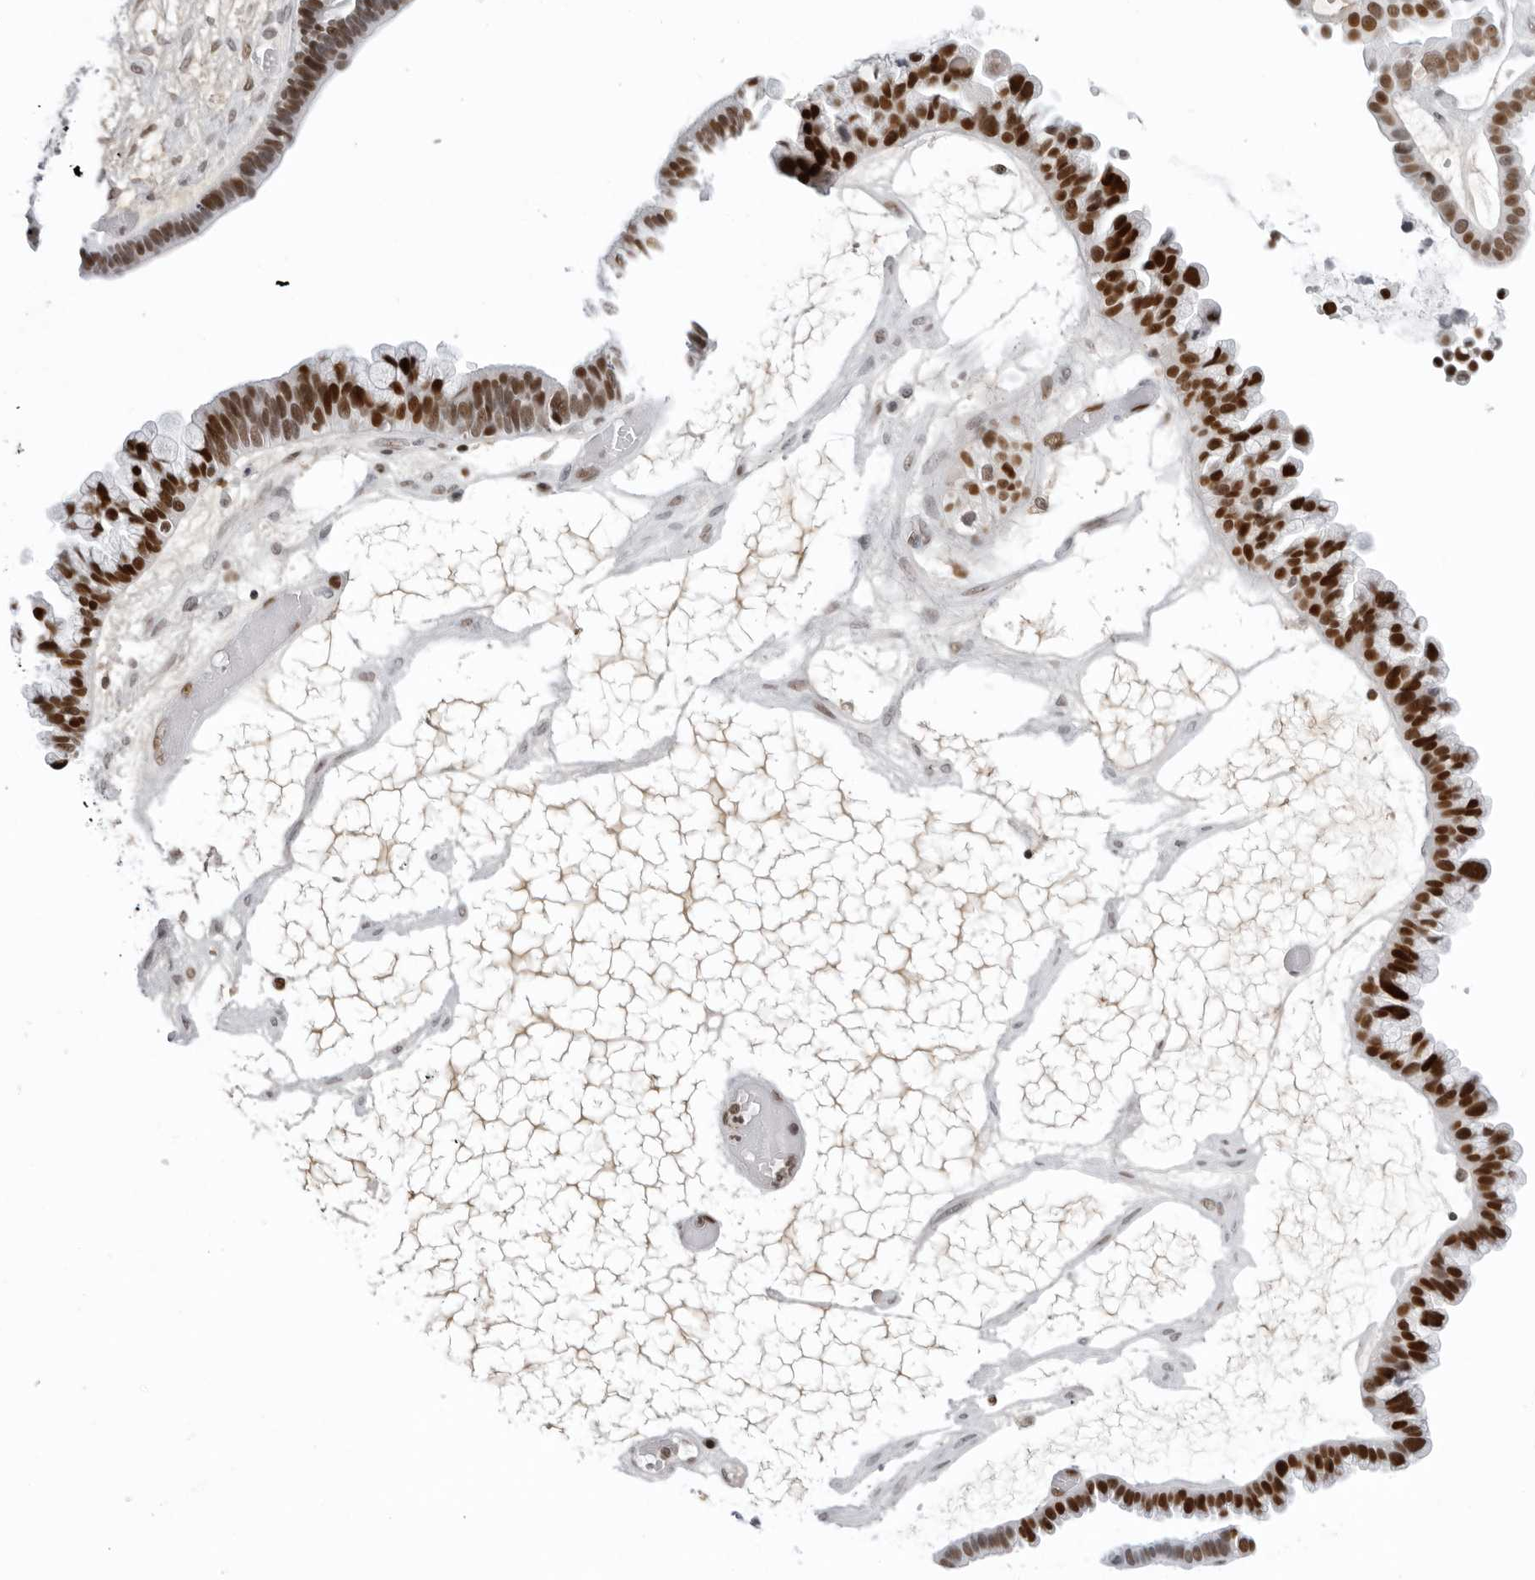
{"staining": {"intensity": "strong", "quantity": "25%-75%", "location": "nuclear"}, "tissue": "ovarian cancer", "cell_type": "Tumor cells", "image_type": "cancer", "snomed": [{"axis": "morphology", "description": "Cystadenocarcinoma, serous, NOS"}, {"axis": "topography", "description": "Ovary"}], "caption": "A micrograph of ovarian cancer (serous cystadenocarcinoma) stained for a protein reveals strong nuclear brown staining in tumor cells. The protein of interest is stained brown, and the nuclei are stained in blue (DAB (3,3'-diaminobenzidine) IHC with brightfield microscopy, high magnification).", "gene": "OGG1", "patient": {"sex": "female", "age": 56}}